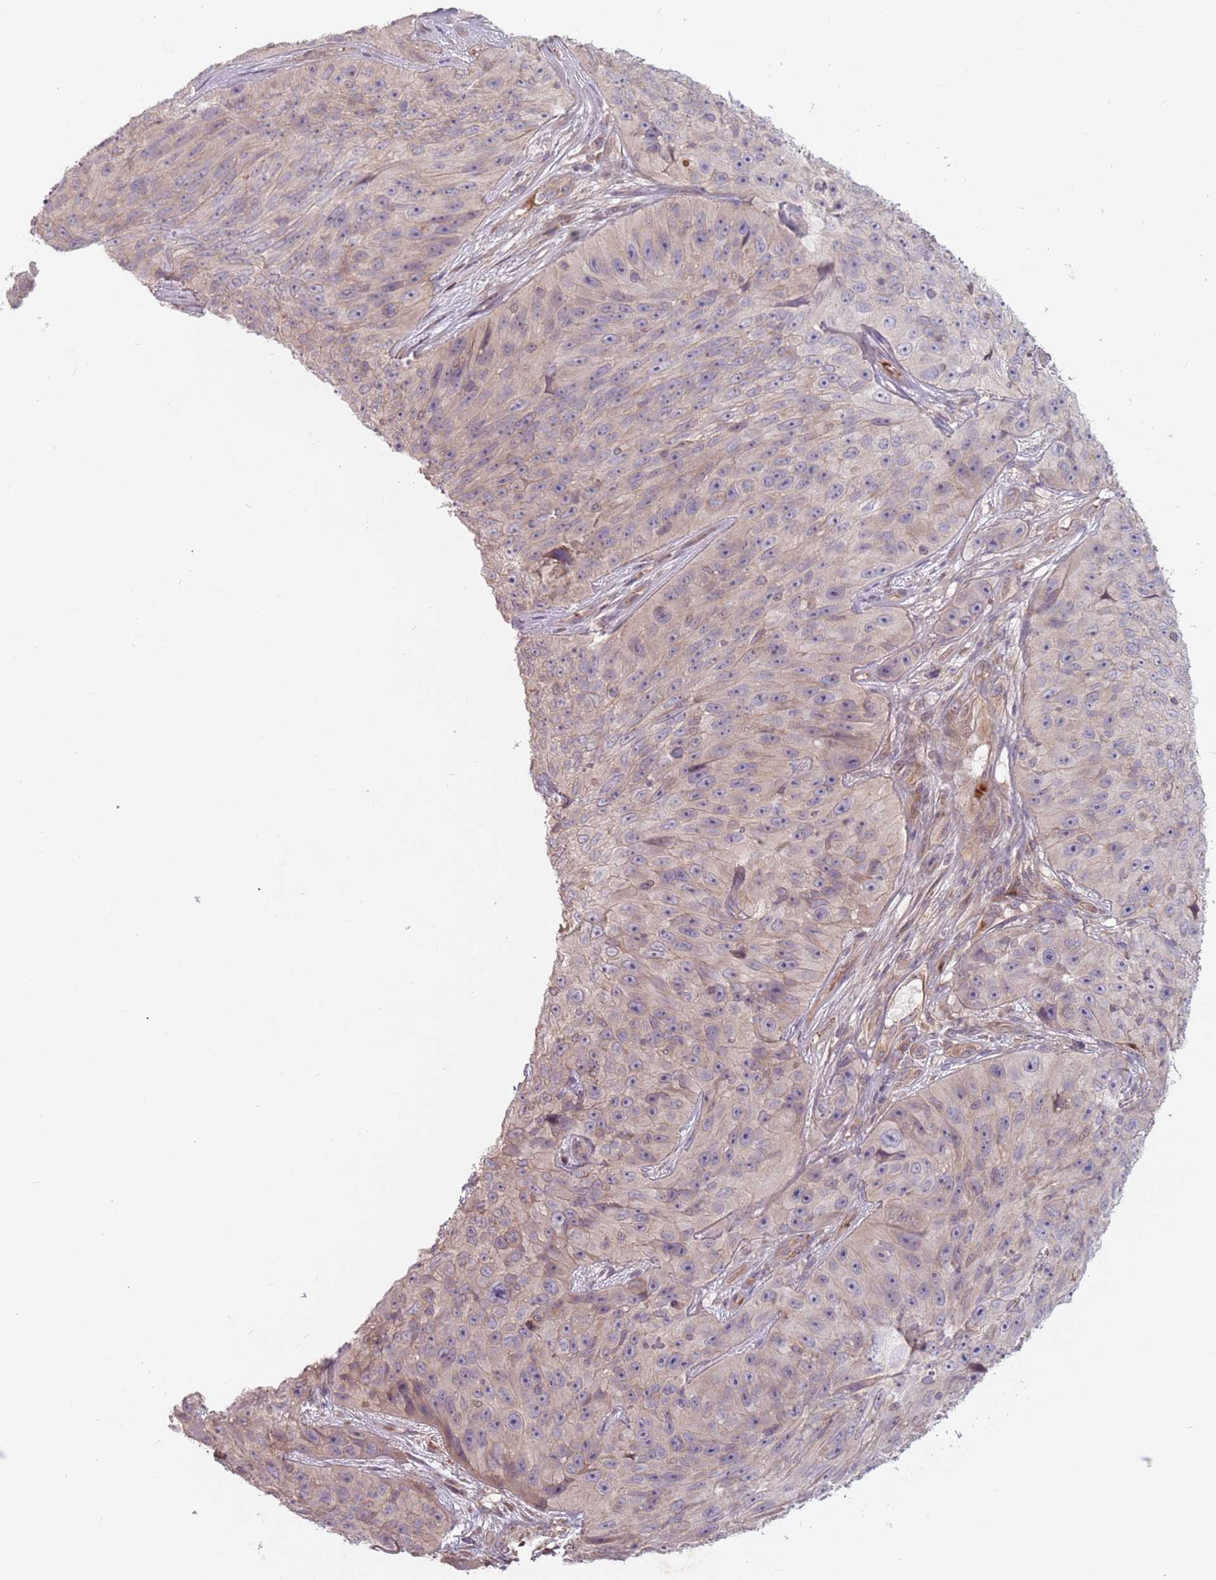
{"staining": {"intensity": "negative", "quantity": "none", "location": "none"}, "tissue": "skin cancer", "cell_type": "Tumor cells", "image_type": "cancer", "snomed": [{"axis": "morphology", "description": "Squamous cell carcinoma, NOS"}, {"axis": "topography", "description": "Skin"}], "caption": "Immunohistochemistry (IHC) photomicrograph of human squamous cell carcinoma (skin) stained for a protein (brown), which exhibits no expression in tumor cells. (DAB IHC with hematoxylin counter stain).", "gene": "GPR180", "patient": {"sex": "female", "age": 87}}